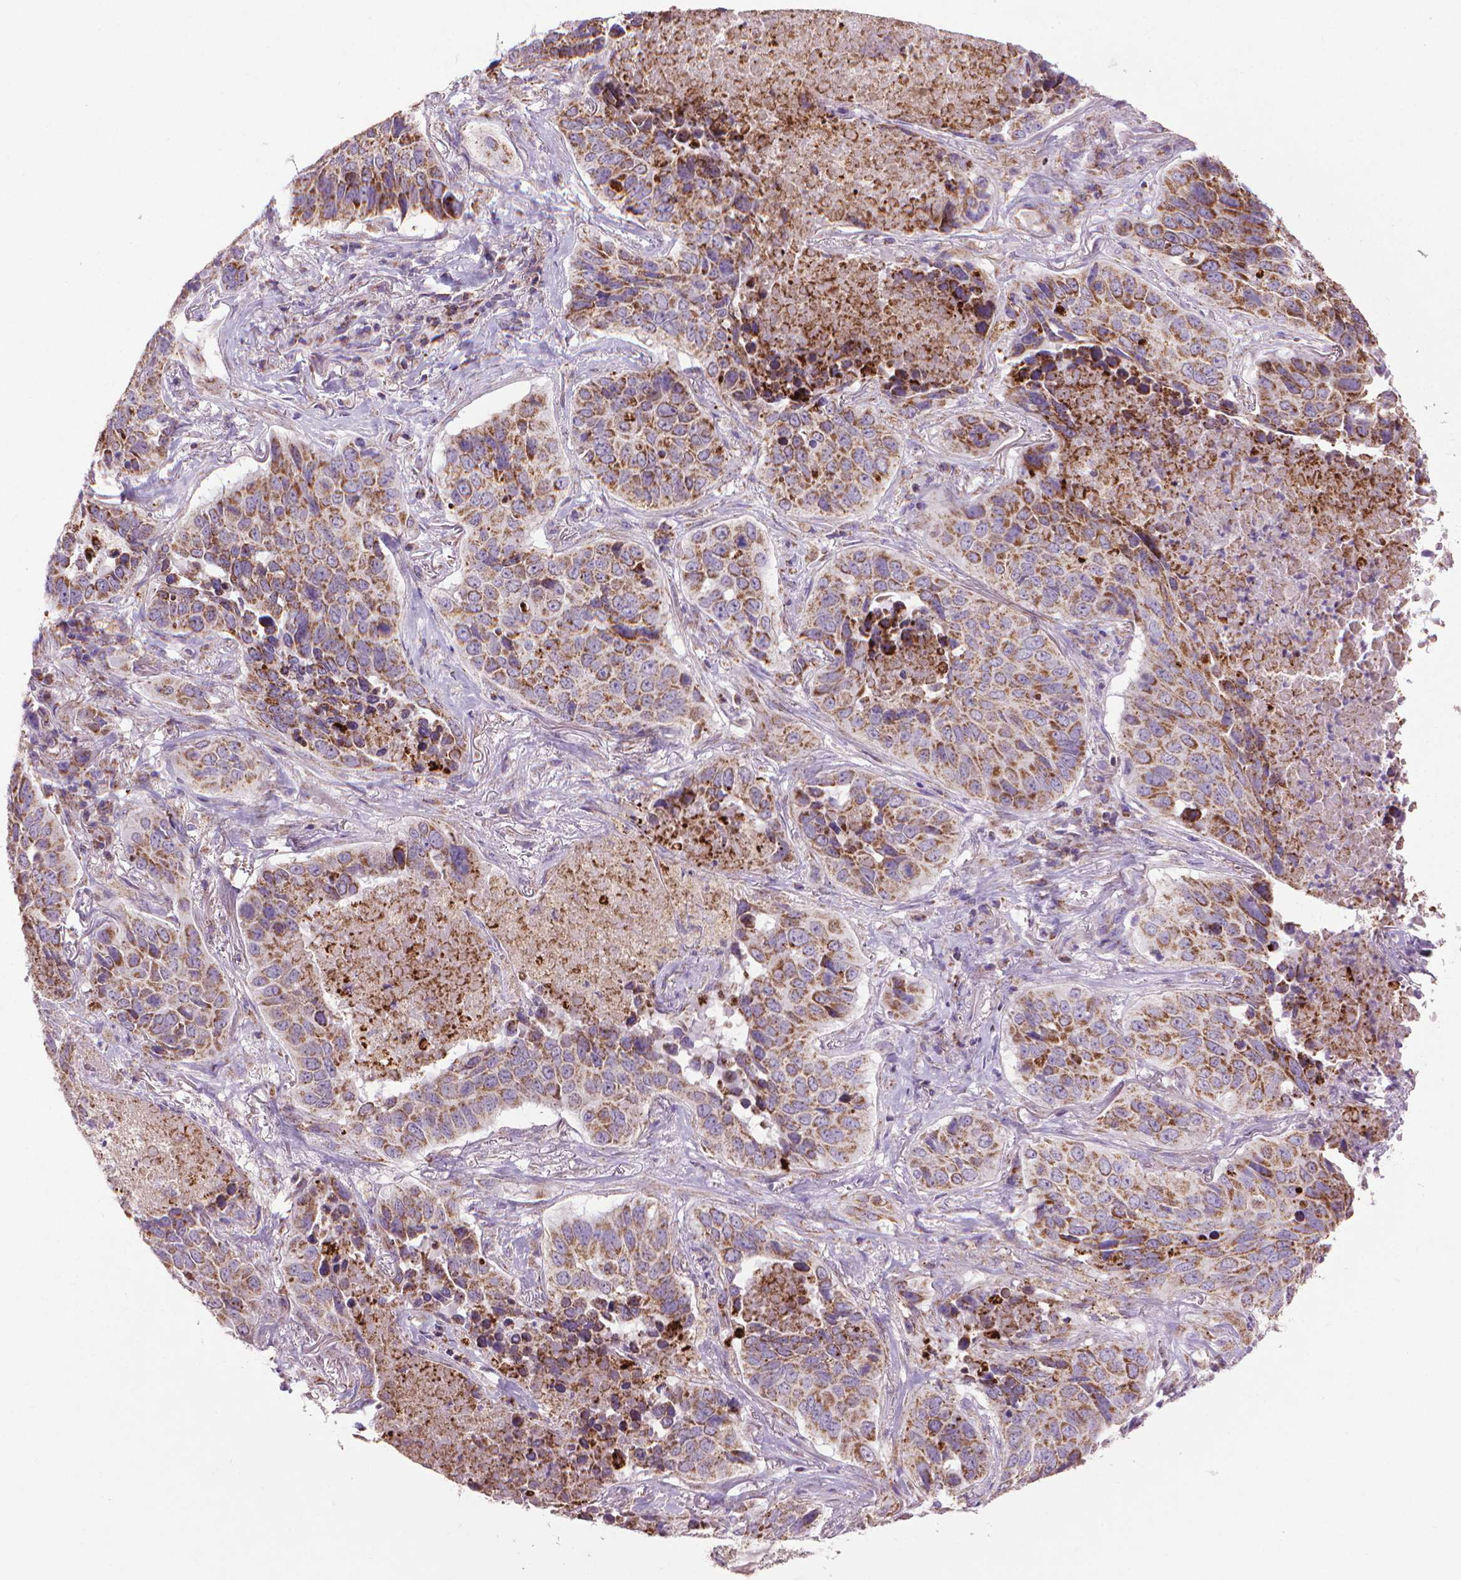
{"staining": {"intensity": "moderate", "quantity": ">75%", "location": "cytoplasmic/membranous"}, "tissue": "lung cancer", "cell_type": "Tumor cells", "image_type": "cancer", "snomed": [{"axis": "morphology", "description": "Normal tissue, NOS"}, {"axis": "morphology", "description": "Squamous cell carcinoma, NOS"}, {"axis": "topography", "description": "Bronchus"}, {"axis": "topography", "description": "Lung"}], "caption": "Immunohistochemistry staining of lung squamous cell carcinoma, which exhibits medium levels of moderate cytoplasmic/membranous expression in approximately >75% of tumor cells indicating moderate cytoplasmic/membranous protein staining. The staining was performed using DAB (3,3'-diaminobenzidine) (brown) for protein detection and nuclei were counterstained in hematoxylin (blue).", "gene": "VDAC1", "patient": {"sex": "male", "age": 64}}